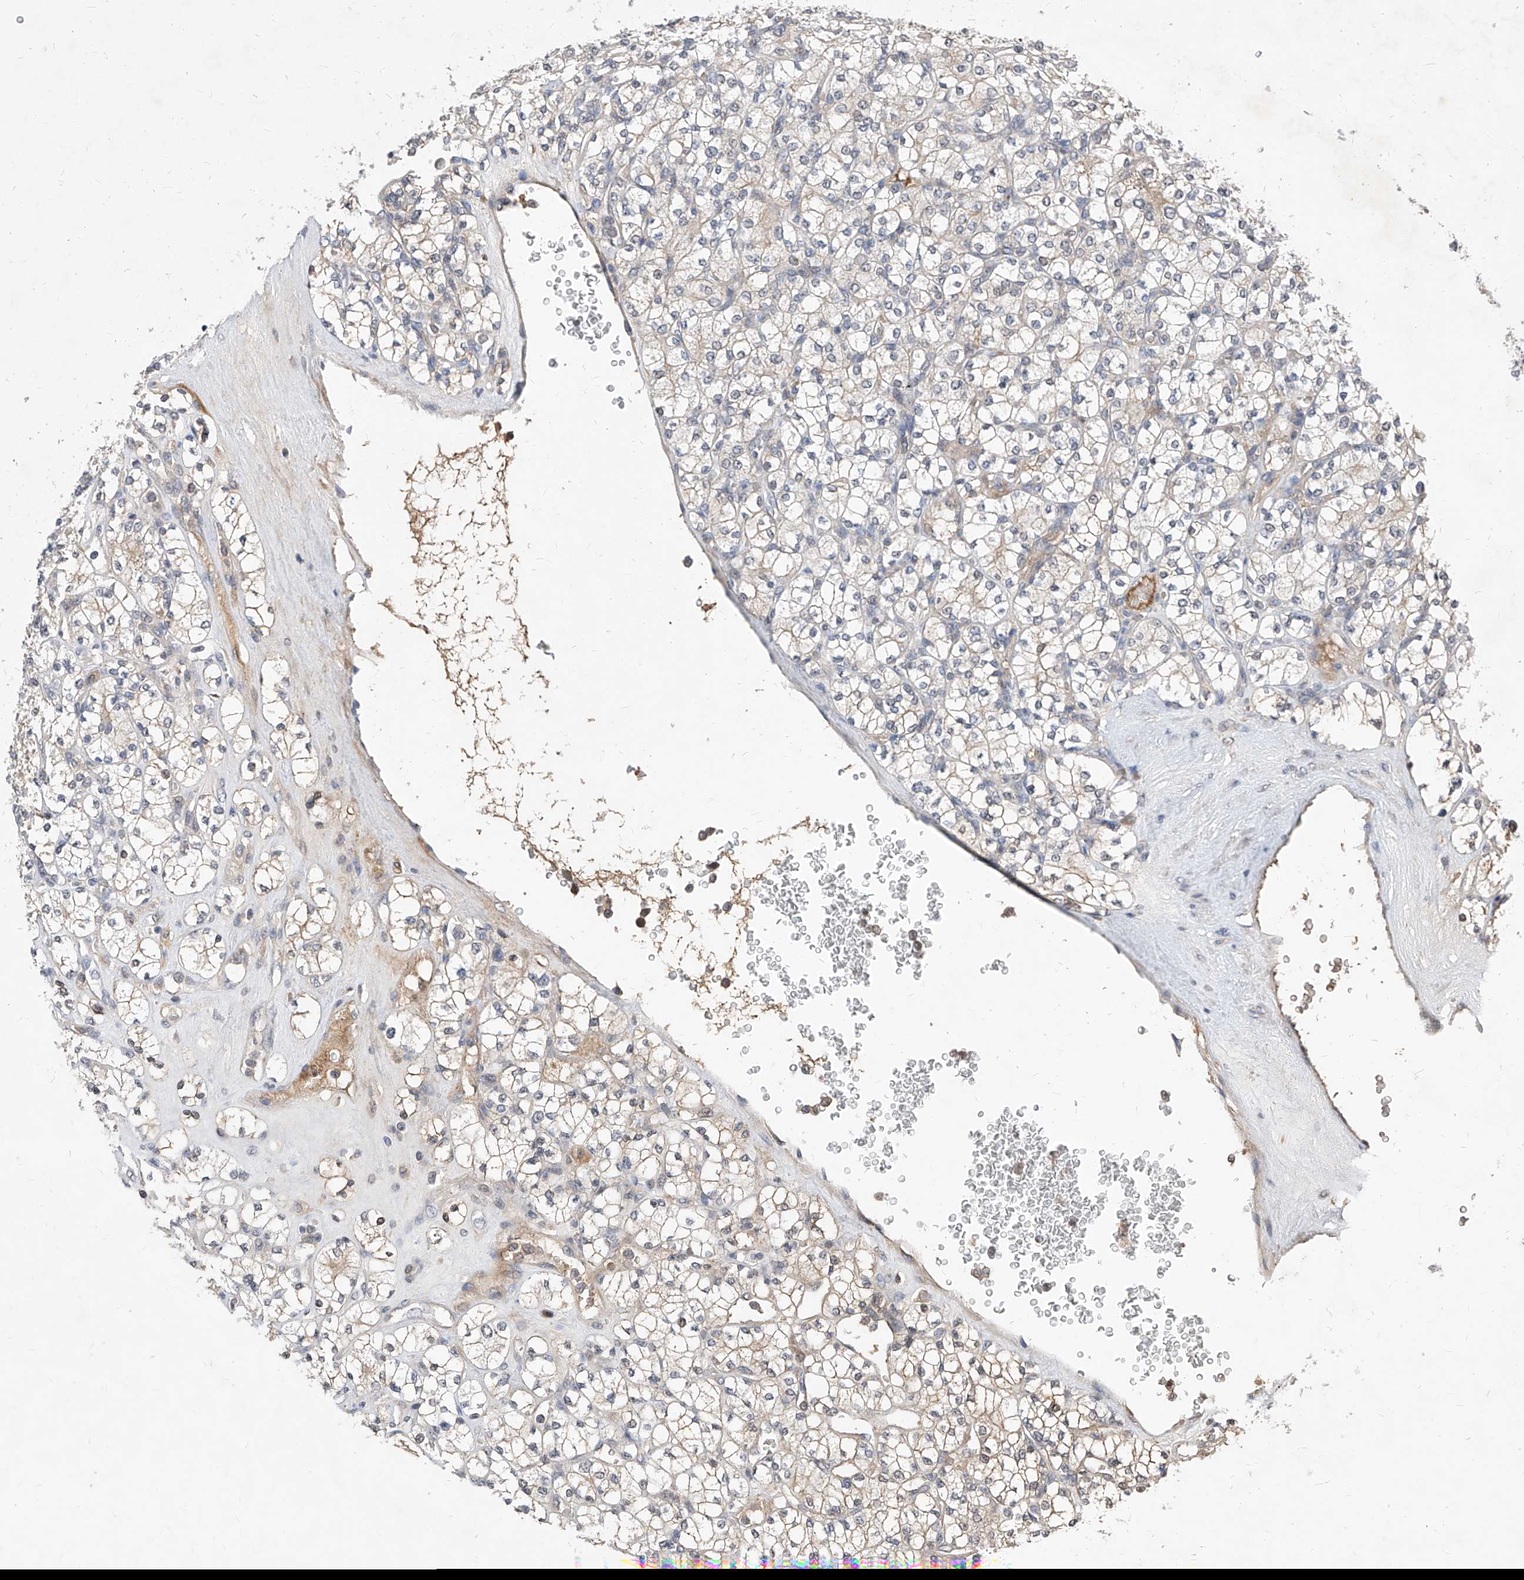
{"staining": {"intensity": "weak", "quantity": "<25%", "location": "cytoplasmic/membranous"}, "tissue": "renal cancer", "cell_type": "Tumor cells", "image_type": "cancer", "snomed": [{"axis": "morphology", "description": "Adenocarcinoma, NOS"}, {"axis": "topography", "description": "Kidney"}], "caption": "Renal cancer (adenocarcinoma) was stained to show a protein in brown. There is no significant staining in tumor cells.", "gene": "LGR4", "patient": {"sex": "male", "age": 77}}